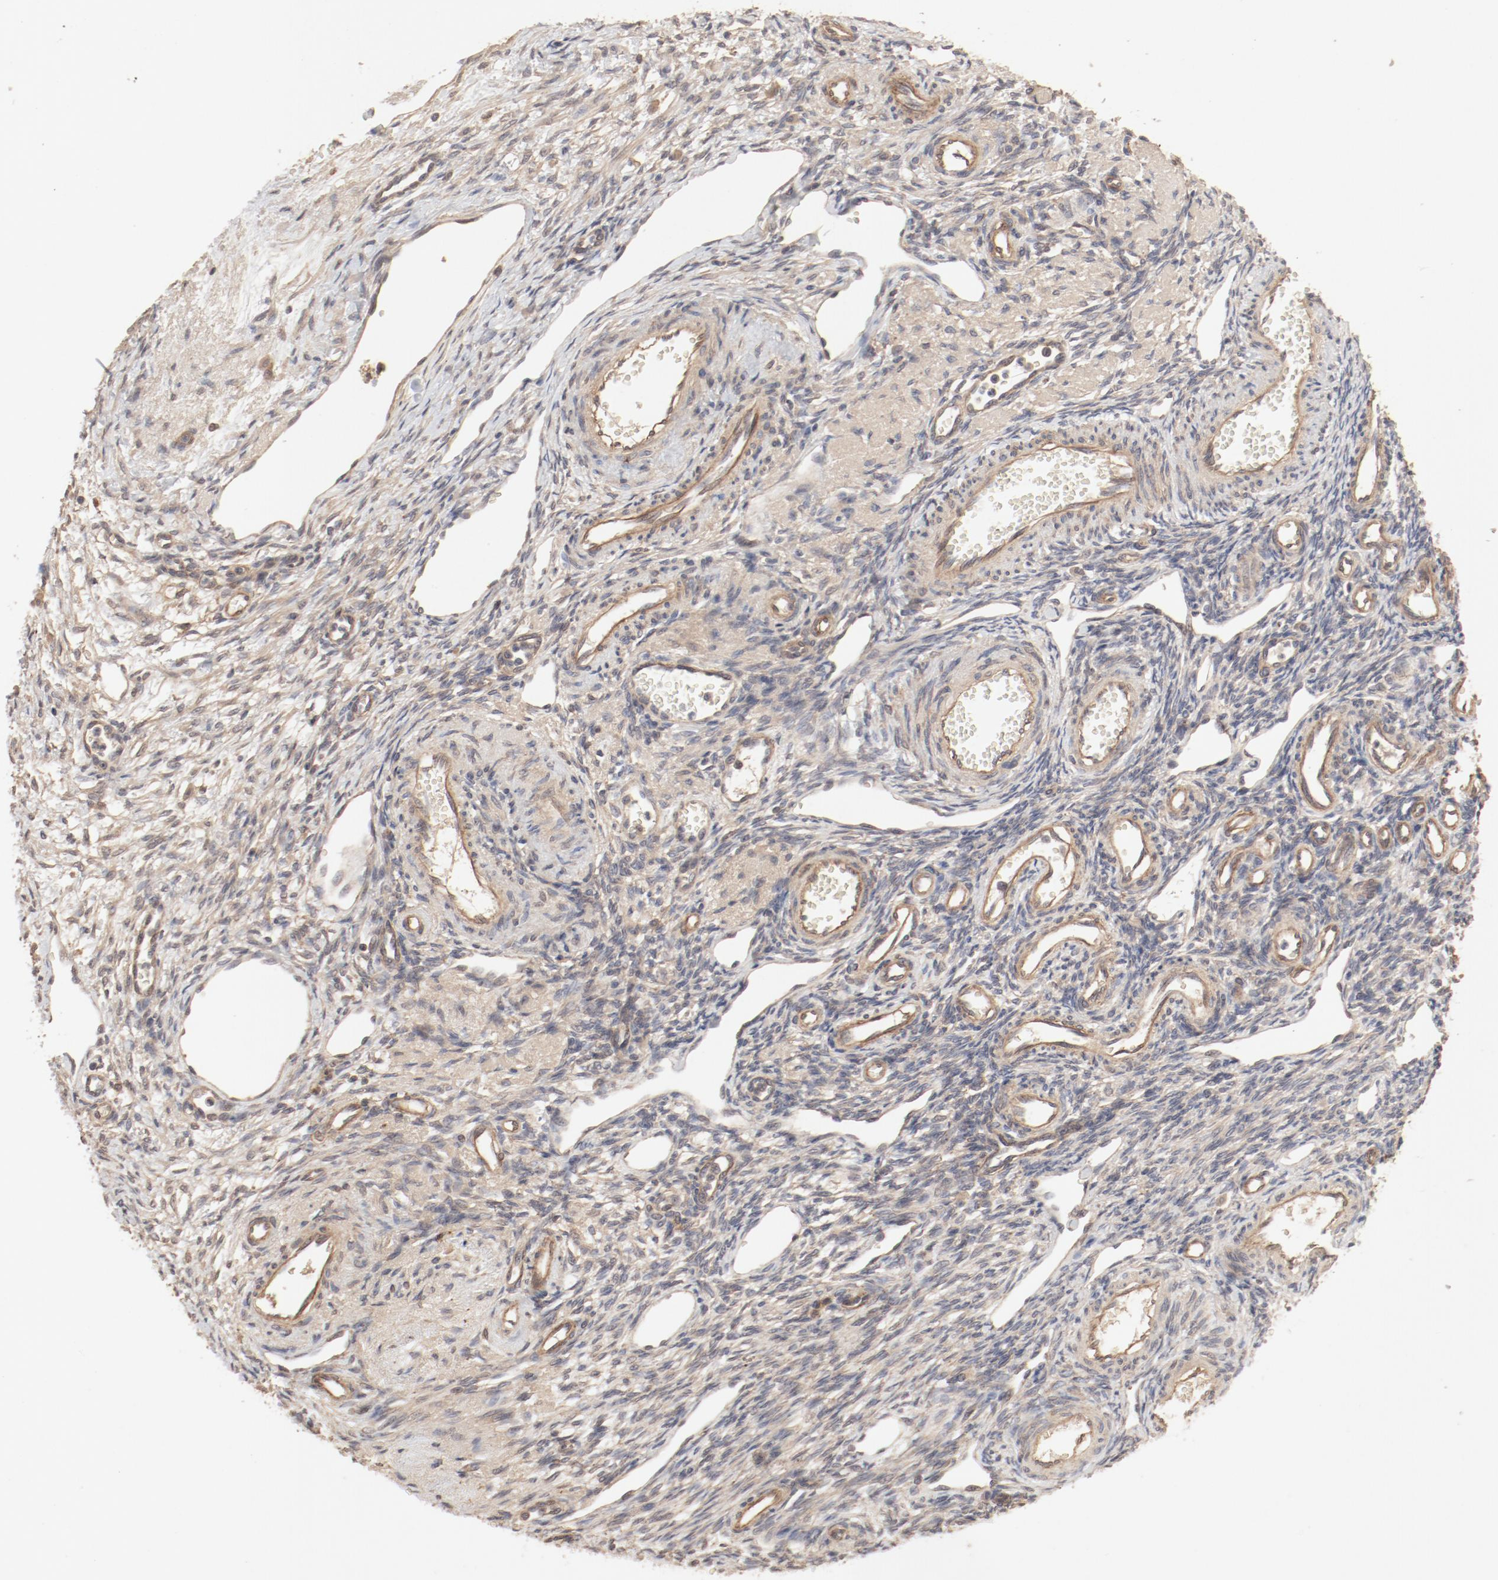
{"staining": {"intensity": "moderate", "quantity": "25%-75%", "location": "cytoplasmic/membranous,nuclear"}, "tissue": "ovary", "cell_type": "Ovarian stroma cells", "image_type": "normal", "snomed": [{"axis": "morphology", "description": "Normal tissue, NOS"}, {"axis": "topography", "description": "Ovary"}], "caption": "Moderate cytoplasmic/membranous,nuclear staining is appreciated in approximately 25%-75% of ovarian stroma cells in normal ovary. Immunohistochemistry (ihc) stains the protein in brown and the nuclei are stained blue.", "gene": "IL3RA", "patient": {"sex": "female", "age": 33}}